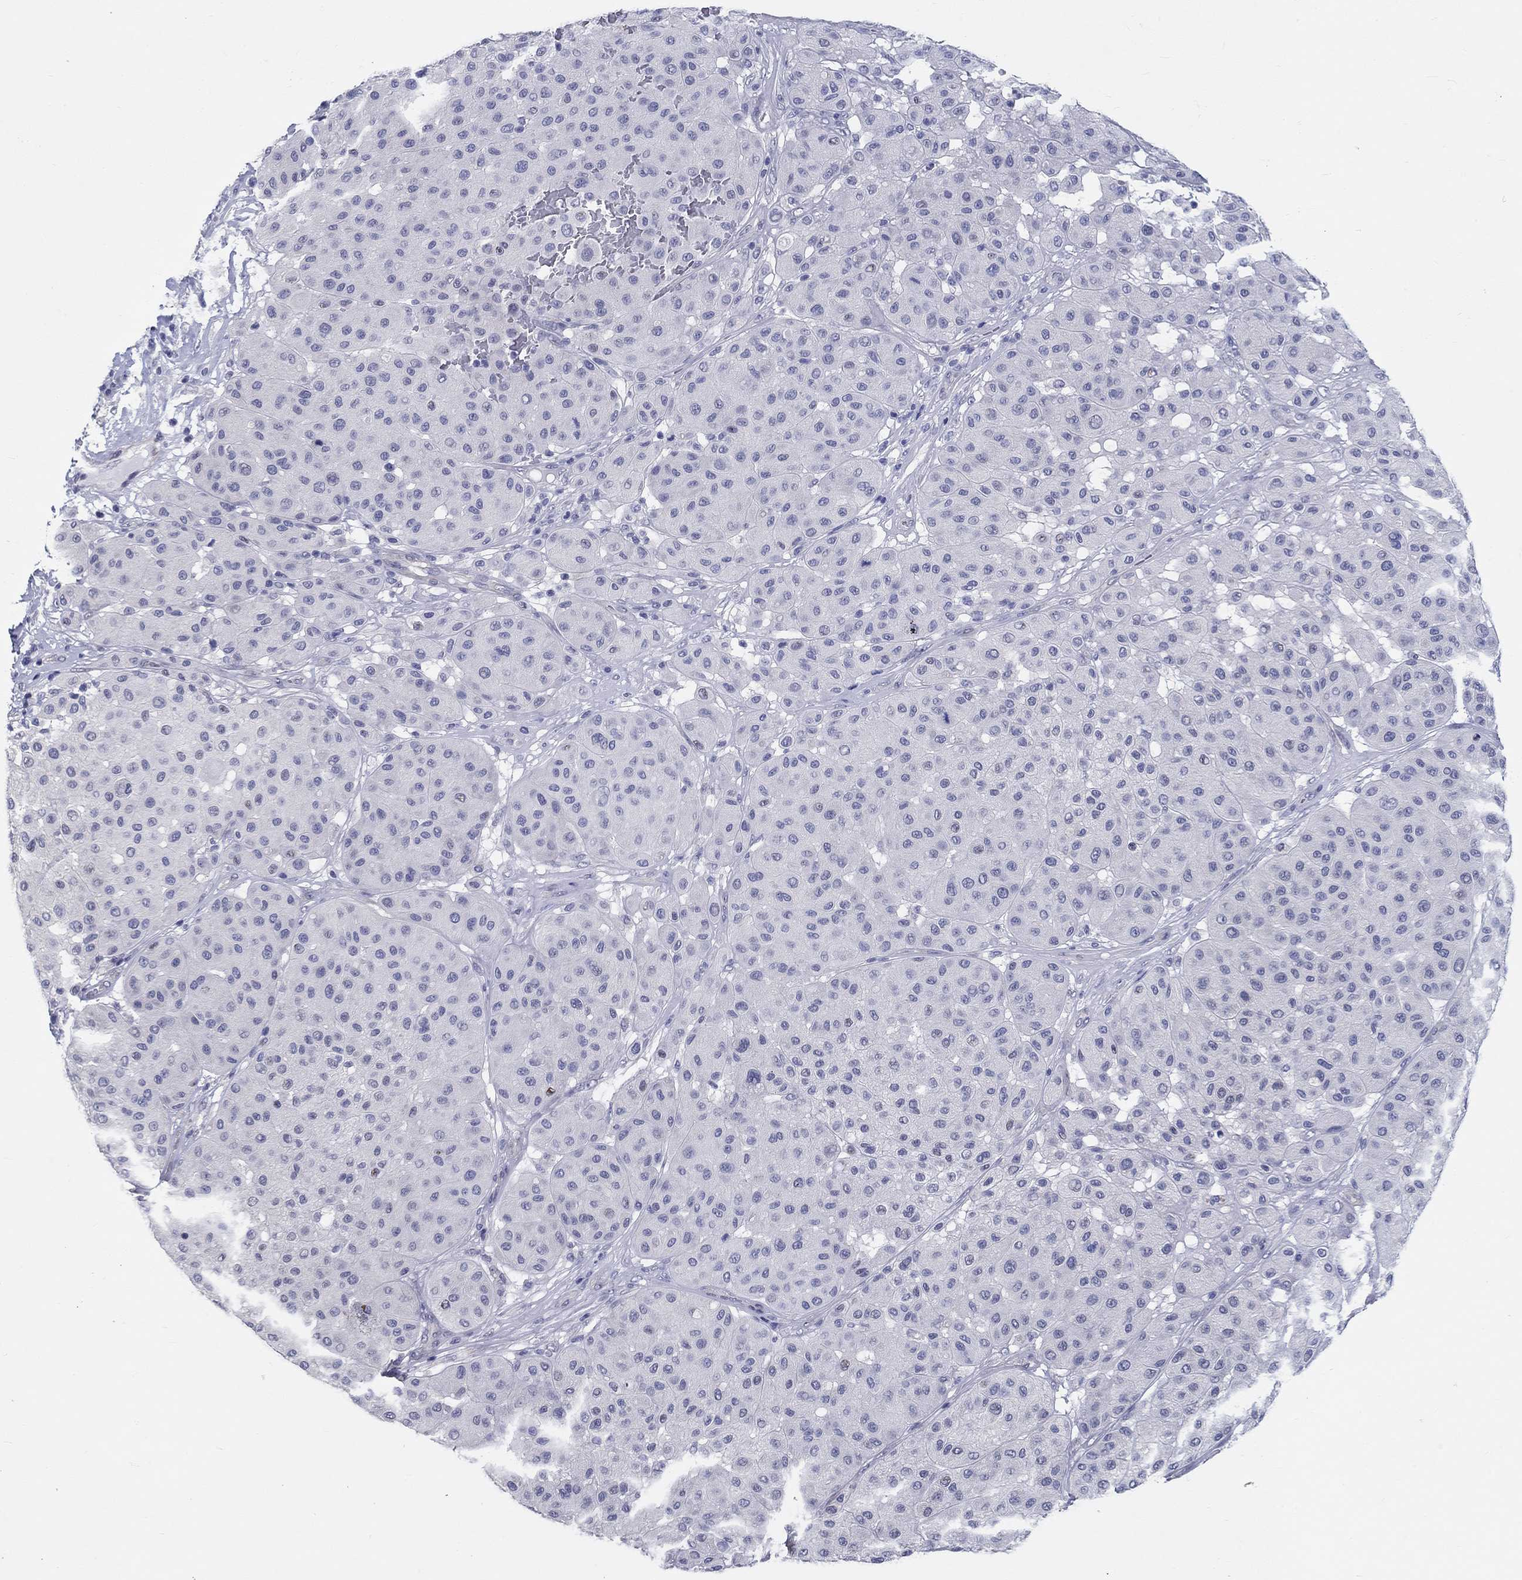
{"staining": {"intensity": "negative", "quantity": "none", "location": "none"}, "tissue": "melanoma", "cell_type": "Tumor cells", "image_type": "cancer", "snomed": [{"axis": "morphology", "description": "Malignant melanoma, Metastatic site"}, {"axis": "topography", "description": "Smooth muscle"}], "caption": "High magnification brightfield microscopy of melanoma stained with DAB (3,3'-diaminobenzidine) (brown) and counterstained with hematoxylin (blue): tumor cells show no significant staining.", "gene": "CRYGD", "patient": {"sex": "male", "age": 41}}